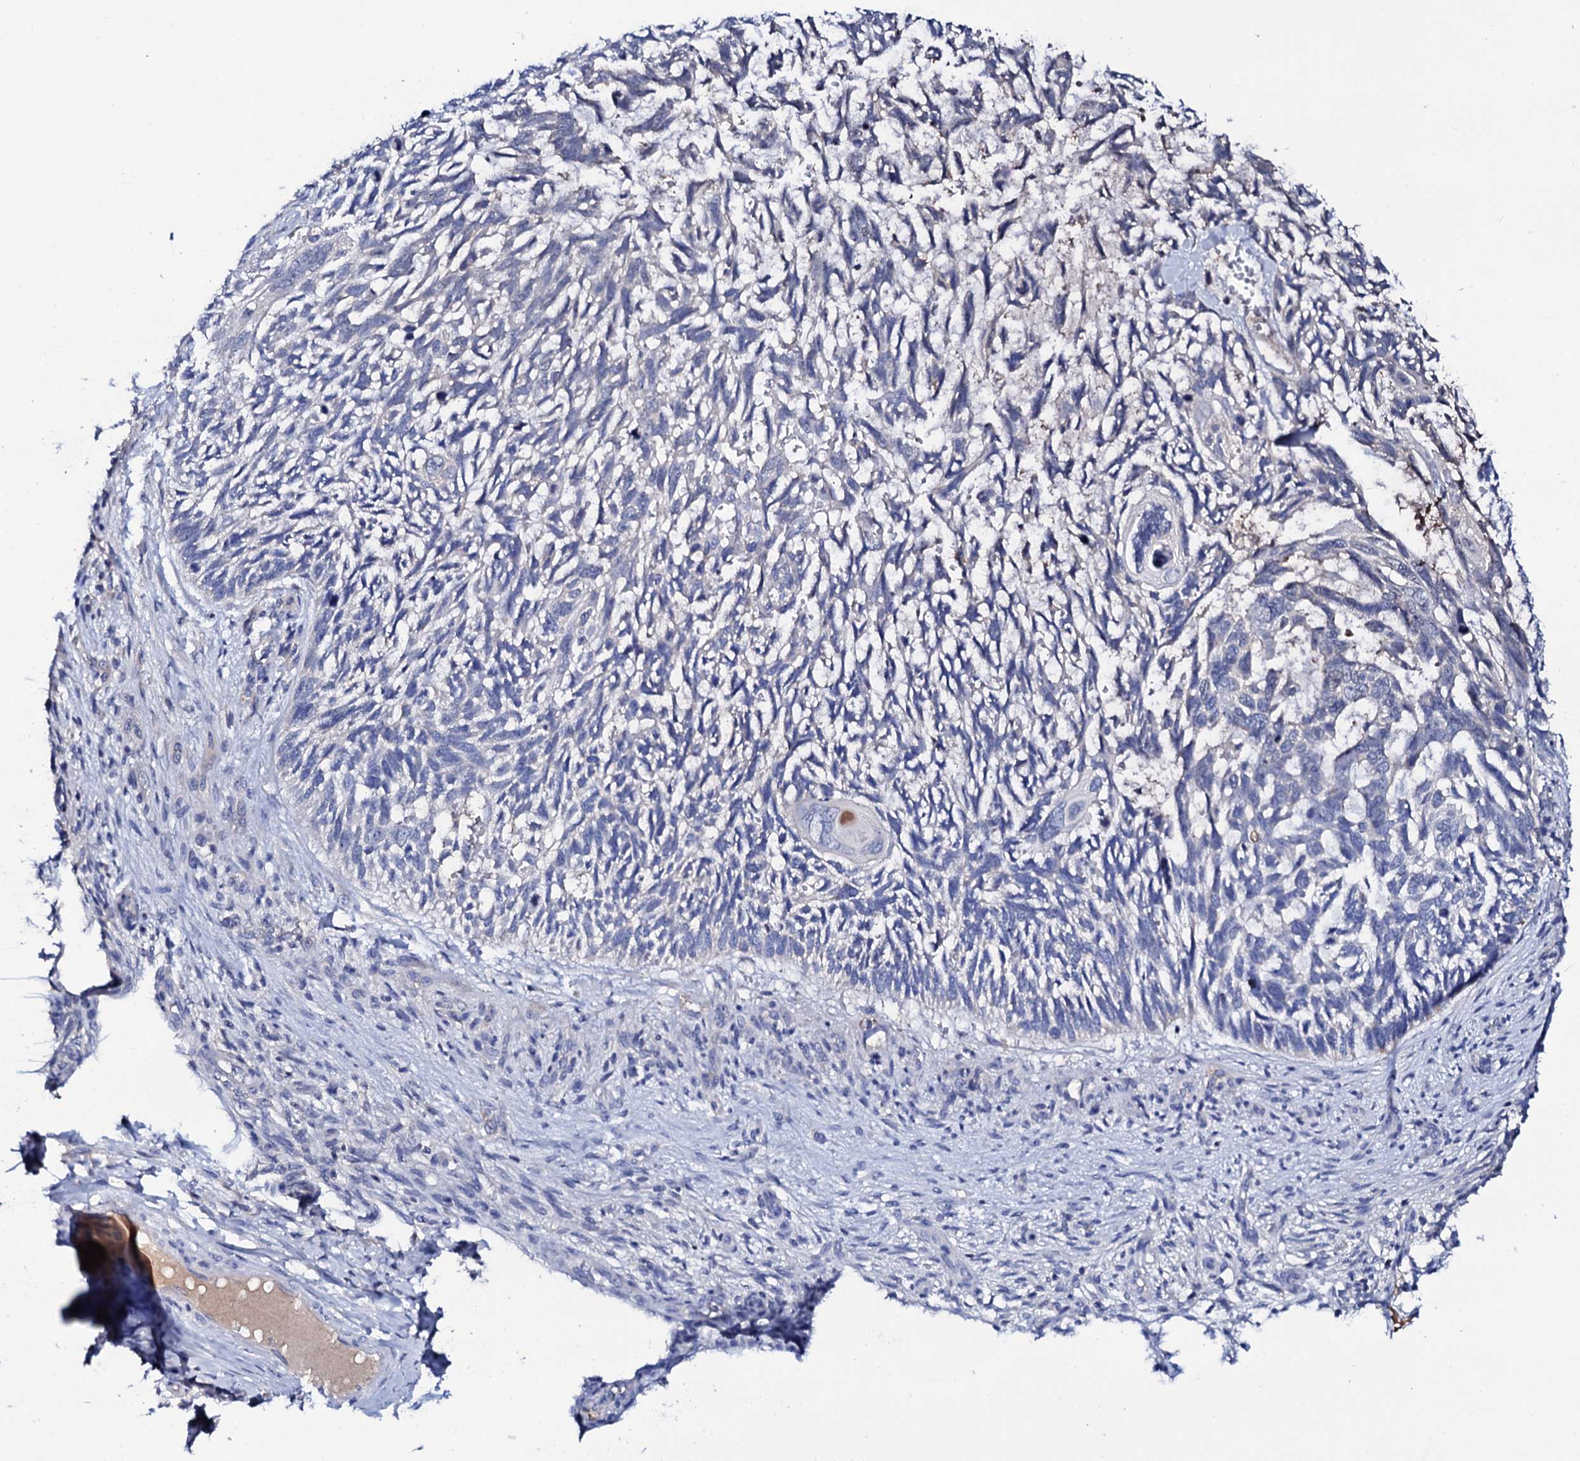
{"staining": {"intensity": "negative", "quantity": "none", "location": "none"}, "tissue": "skin cancer", "cell_type": "Tumor cells", "image_type": "cancer", "snomed": [{"axis": "morphology", "description": "Basal cell carcinoma"}, {"axis": "topography", "description": "Skin"}], "caption": "Immunohistochemistry (IHC) image of neoplastic tissue: skin basal cell carcinoma stained with DAB (3,3'-diaminobenzidine) displays no significant protein staining in tumor cells.", "gene": "TCAF2", "patient": {"sex": "male", "age": 88}}